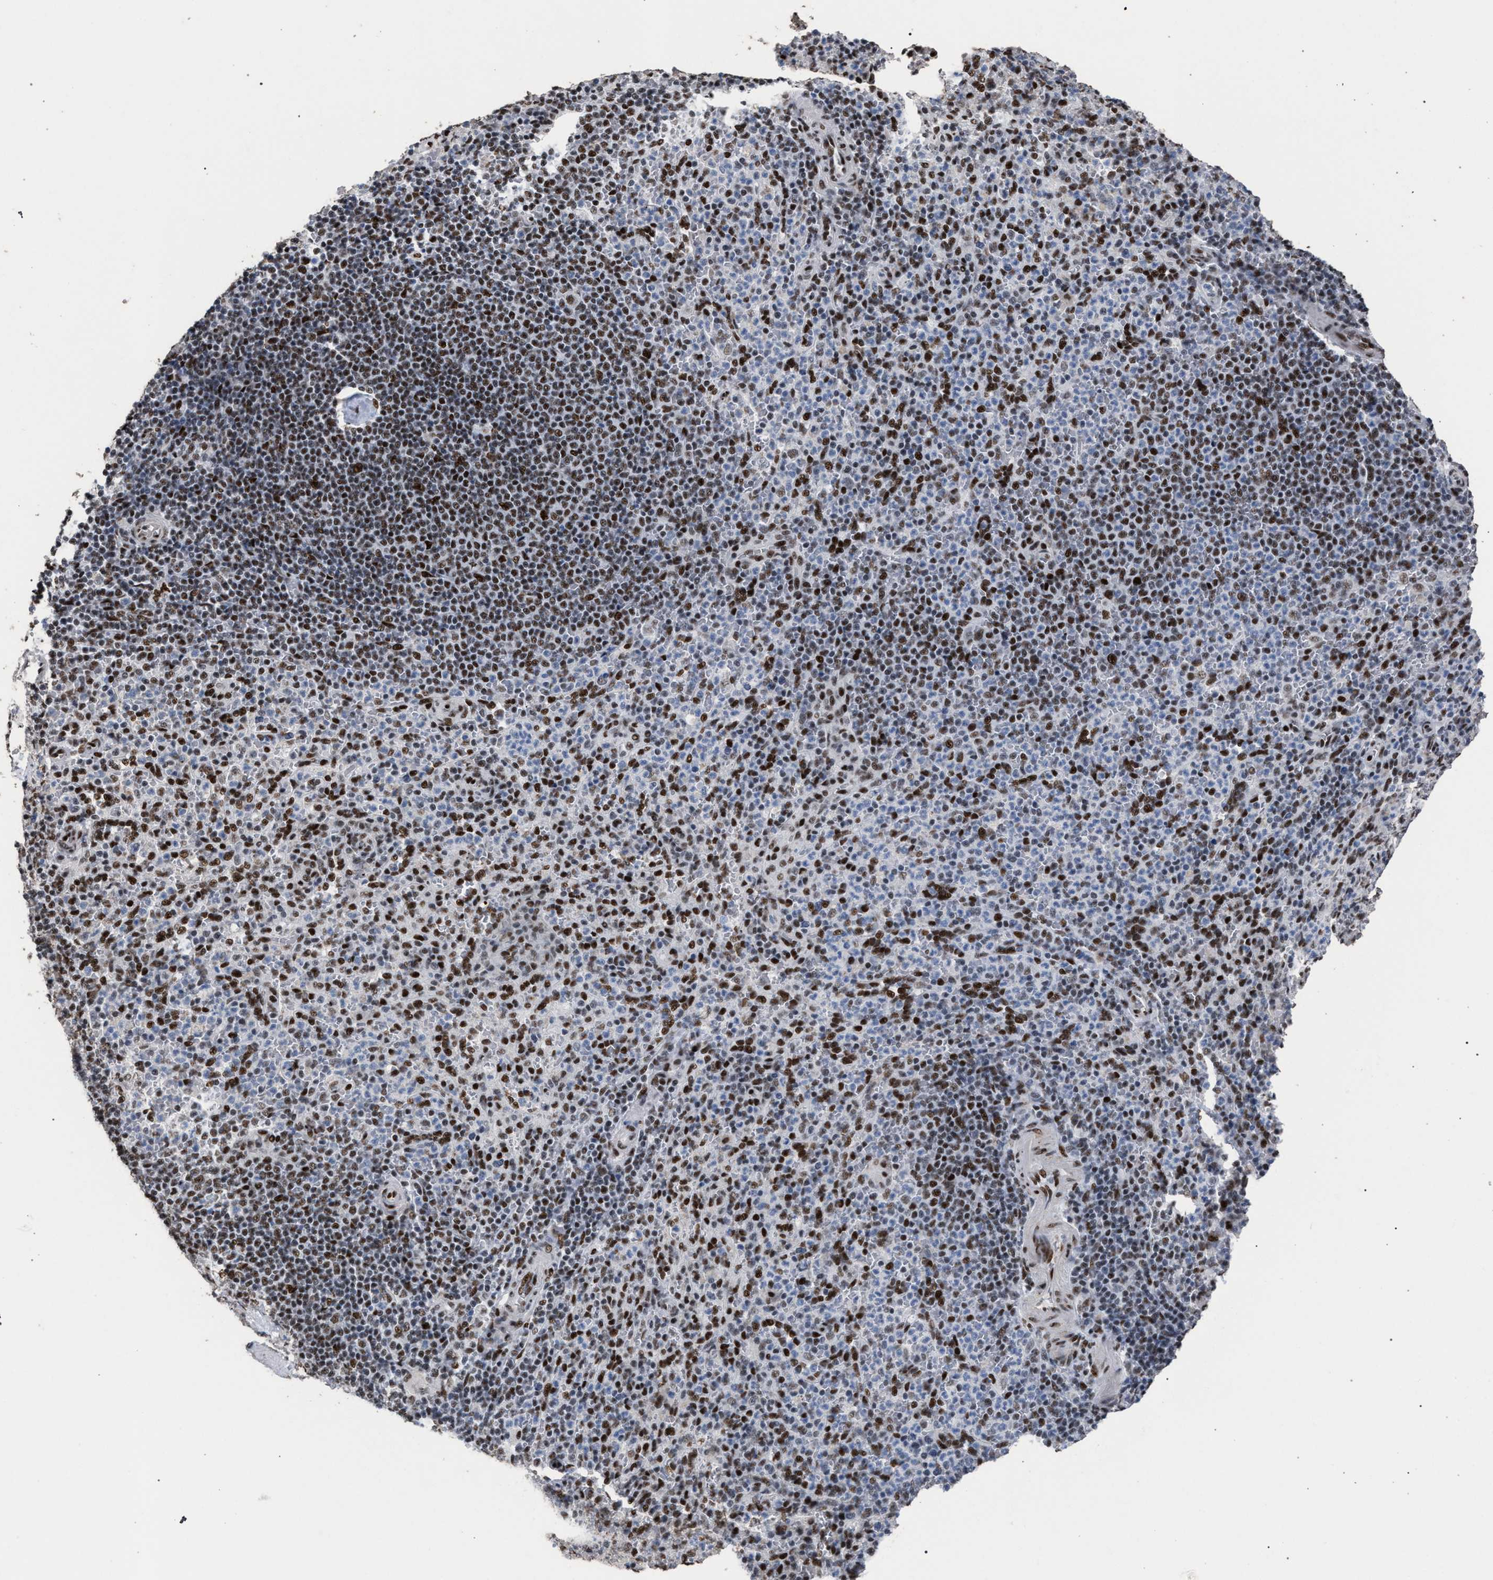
{"staining": {"intensity": "moderate", "quantity": "25%-75%", "location": "nuclear"}, "tissue": "spleen", "cell_type": "Cells in red pulp", "image_type": "normal", "snomed": [{"axis": "morphology", "description": "Normal tissue, NOS"}, {"axis": "topography", "description": "Spleen"}], "caption": "Protein analysis of unremarkable spleen reveals moderate nuclear expression in about 25%-75% of cells in red pulp. Nuclei are stained in blue.", "gene": "TP53BP1", "patient": {"sex": "male", "age": 36}}